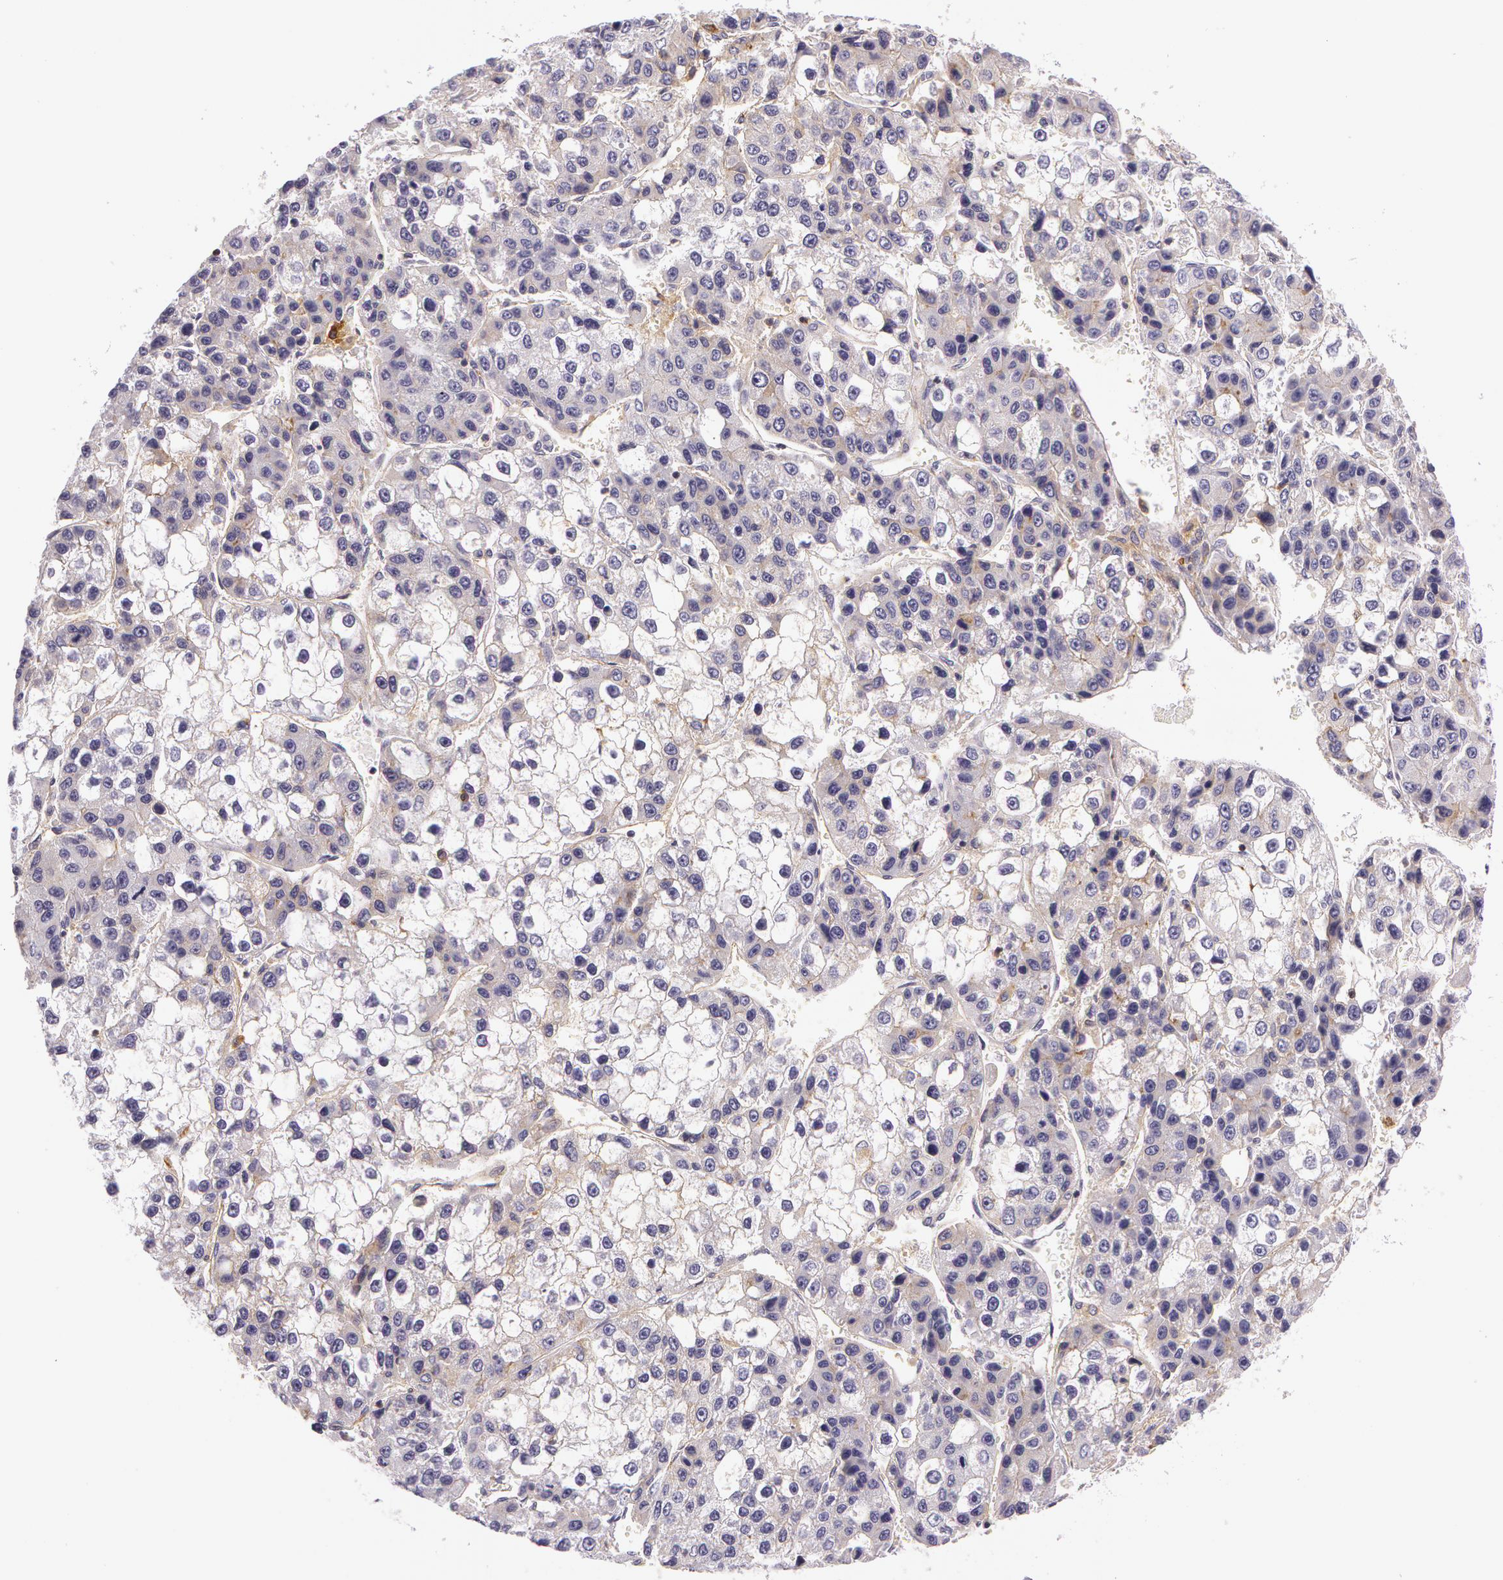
{"staining": {"intensity": "weak", "quantity": "<25%", "location": "cytoplasmic/membranous"}, "tissue": "liver cancer", "cell_type": "Tumor cells", "image_type": "cancer", "snomed": [{"axis": "morphology", "description": "Carcinoma, Hepatocellular, NOS"}, {"axis": "topography", "description": "Liver"}], "caption": "This photomicrograph is of liver hepatocellular carcinoma stained with immunohistochemistry to label a protein in brown with the nuclei are counter-stained blue. There is no positivity in tumor cells. (DAB IHC, high magnification).", "gene": "LY75", "patient": {"sex": "female", "age": 66}}